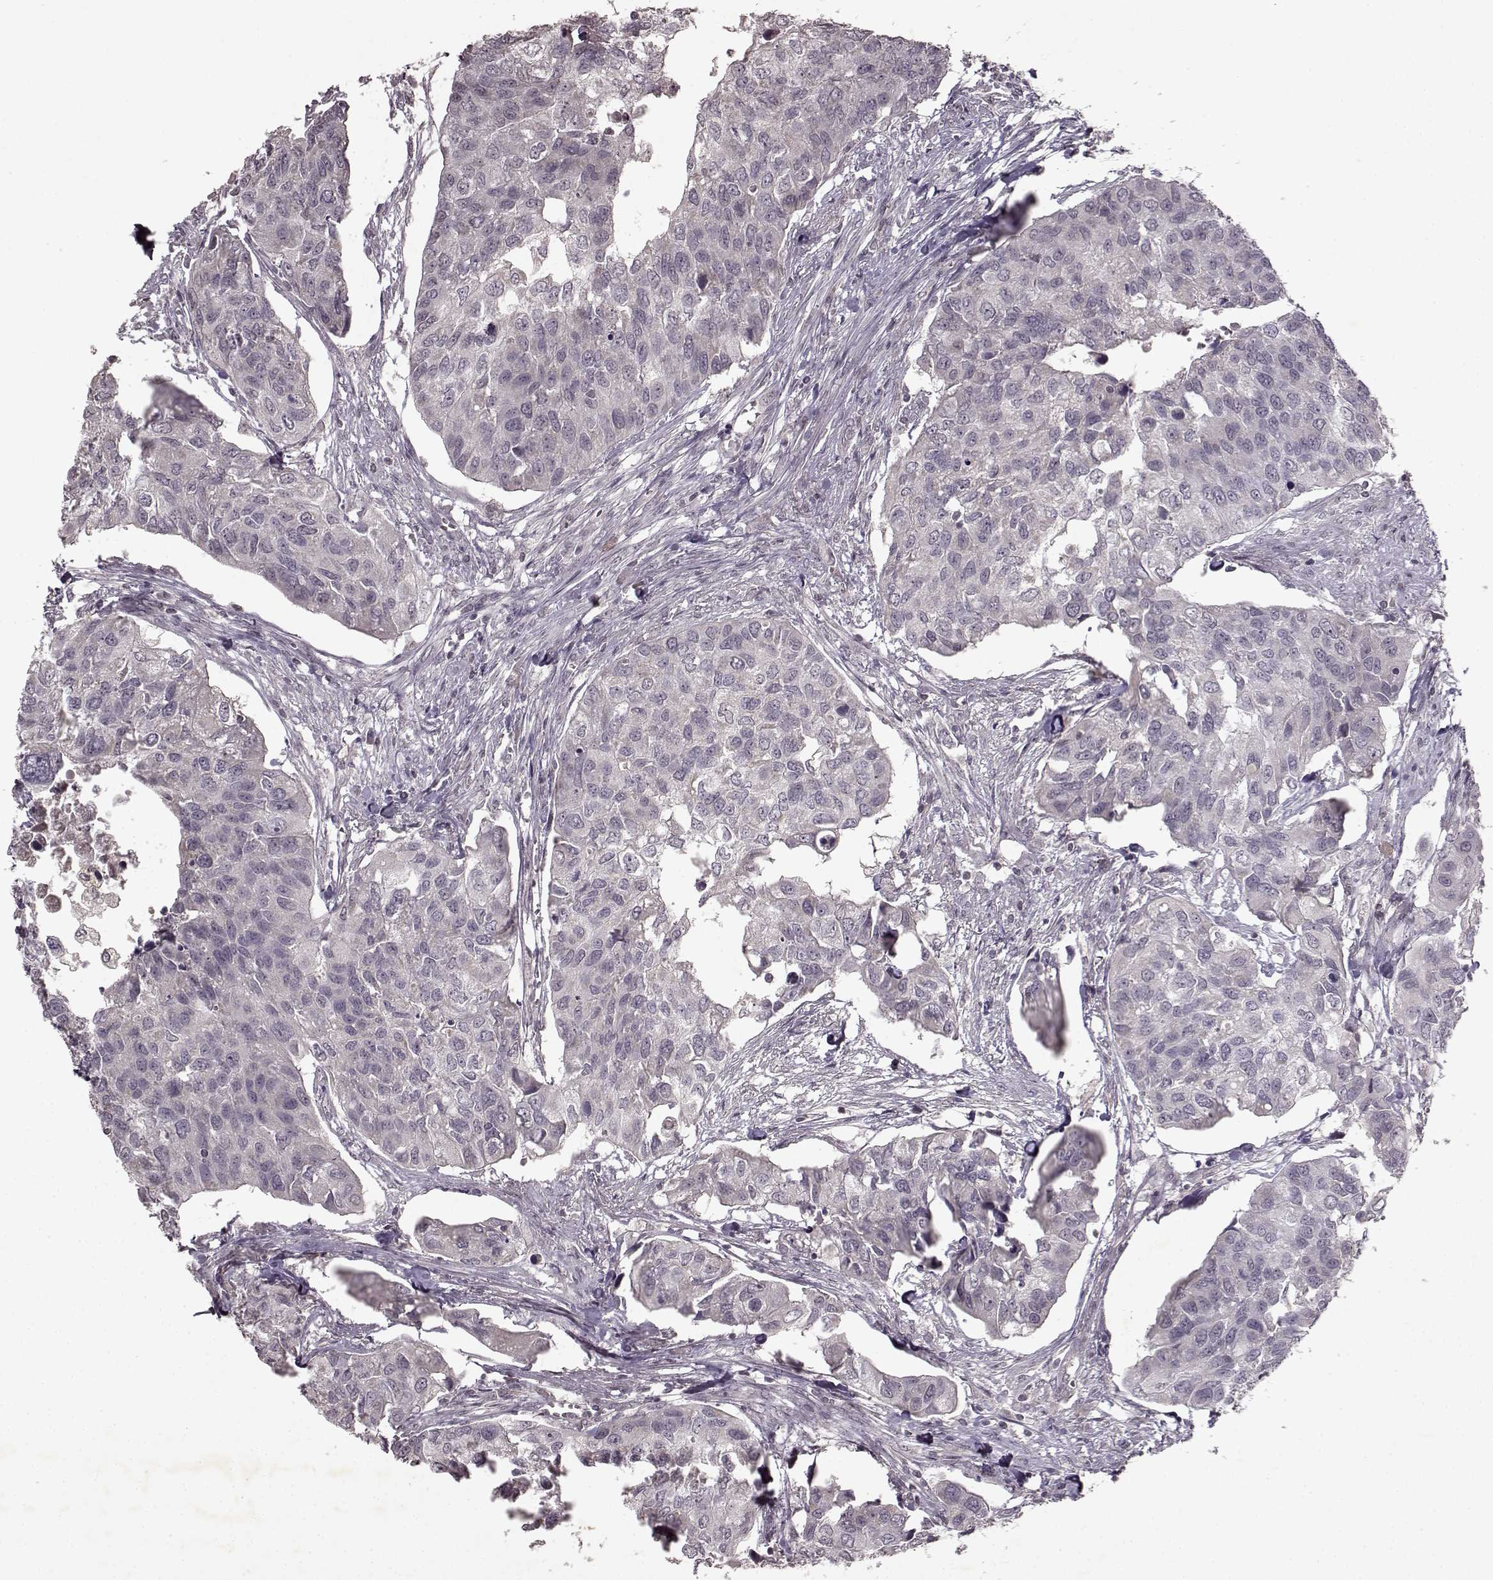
{"staining": {"intensity": "negative", "quantity": "none", "location": "none"}, "tissue": "urothelial cancer", "cell_type": "Tumor cells", "image_type": "cancer", "snomed": [{"axis": "morphology", "description": "Urothelial carcinoma, High grade"}, {"axis": "topography", "description": "Urinary bladder"}], "caption": "The image reveals no significant expression in tumor cells of urothelial cancer. (DAB (3,3'-diaminobenzidine) immunohistochemistry (IHC) with hematoxylin counter stain).", "gene": "LHB", "patient": {"sex": "male", "age": 60}}